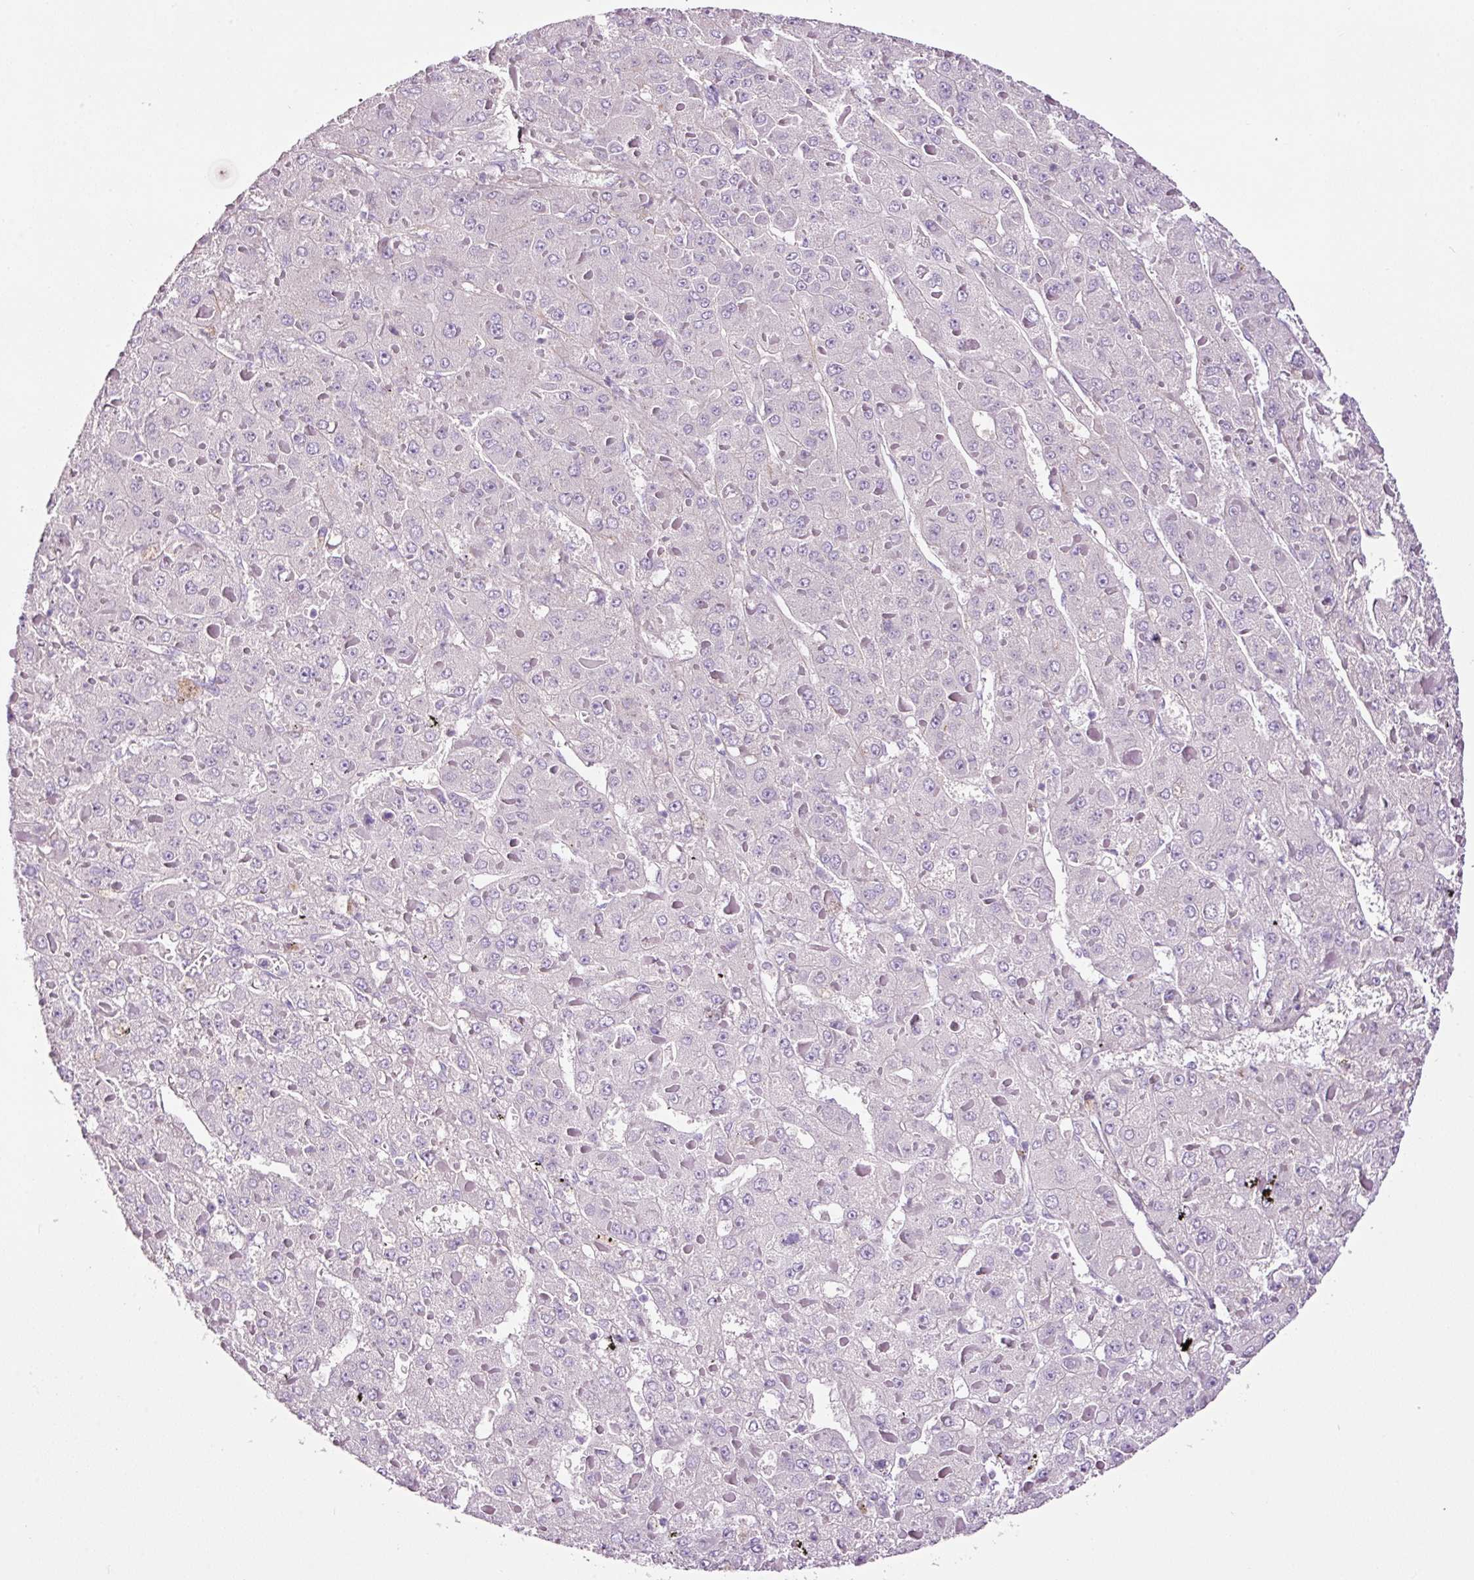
{"staining": {"intensity": "negative", "quantity": "none", "location": "none"}, "tissue": "liver cancer", "cell_type": "Tumor cells", "image_type": "cancer", "snomed": [{"axis": "morphology", "description": "Carcinoma, Hepatocellular, NOS"}, {"axis": "topography", "description": "Liver"}], "caption": "Immunohistochemical staining of hepatocellular carcinoma (liver) demonstrates no significant positivity in tumor cells.", "gene": "PAM", "patient": {"sex": "female", "age": 73}}